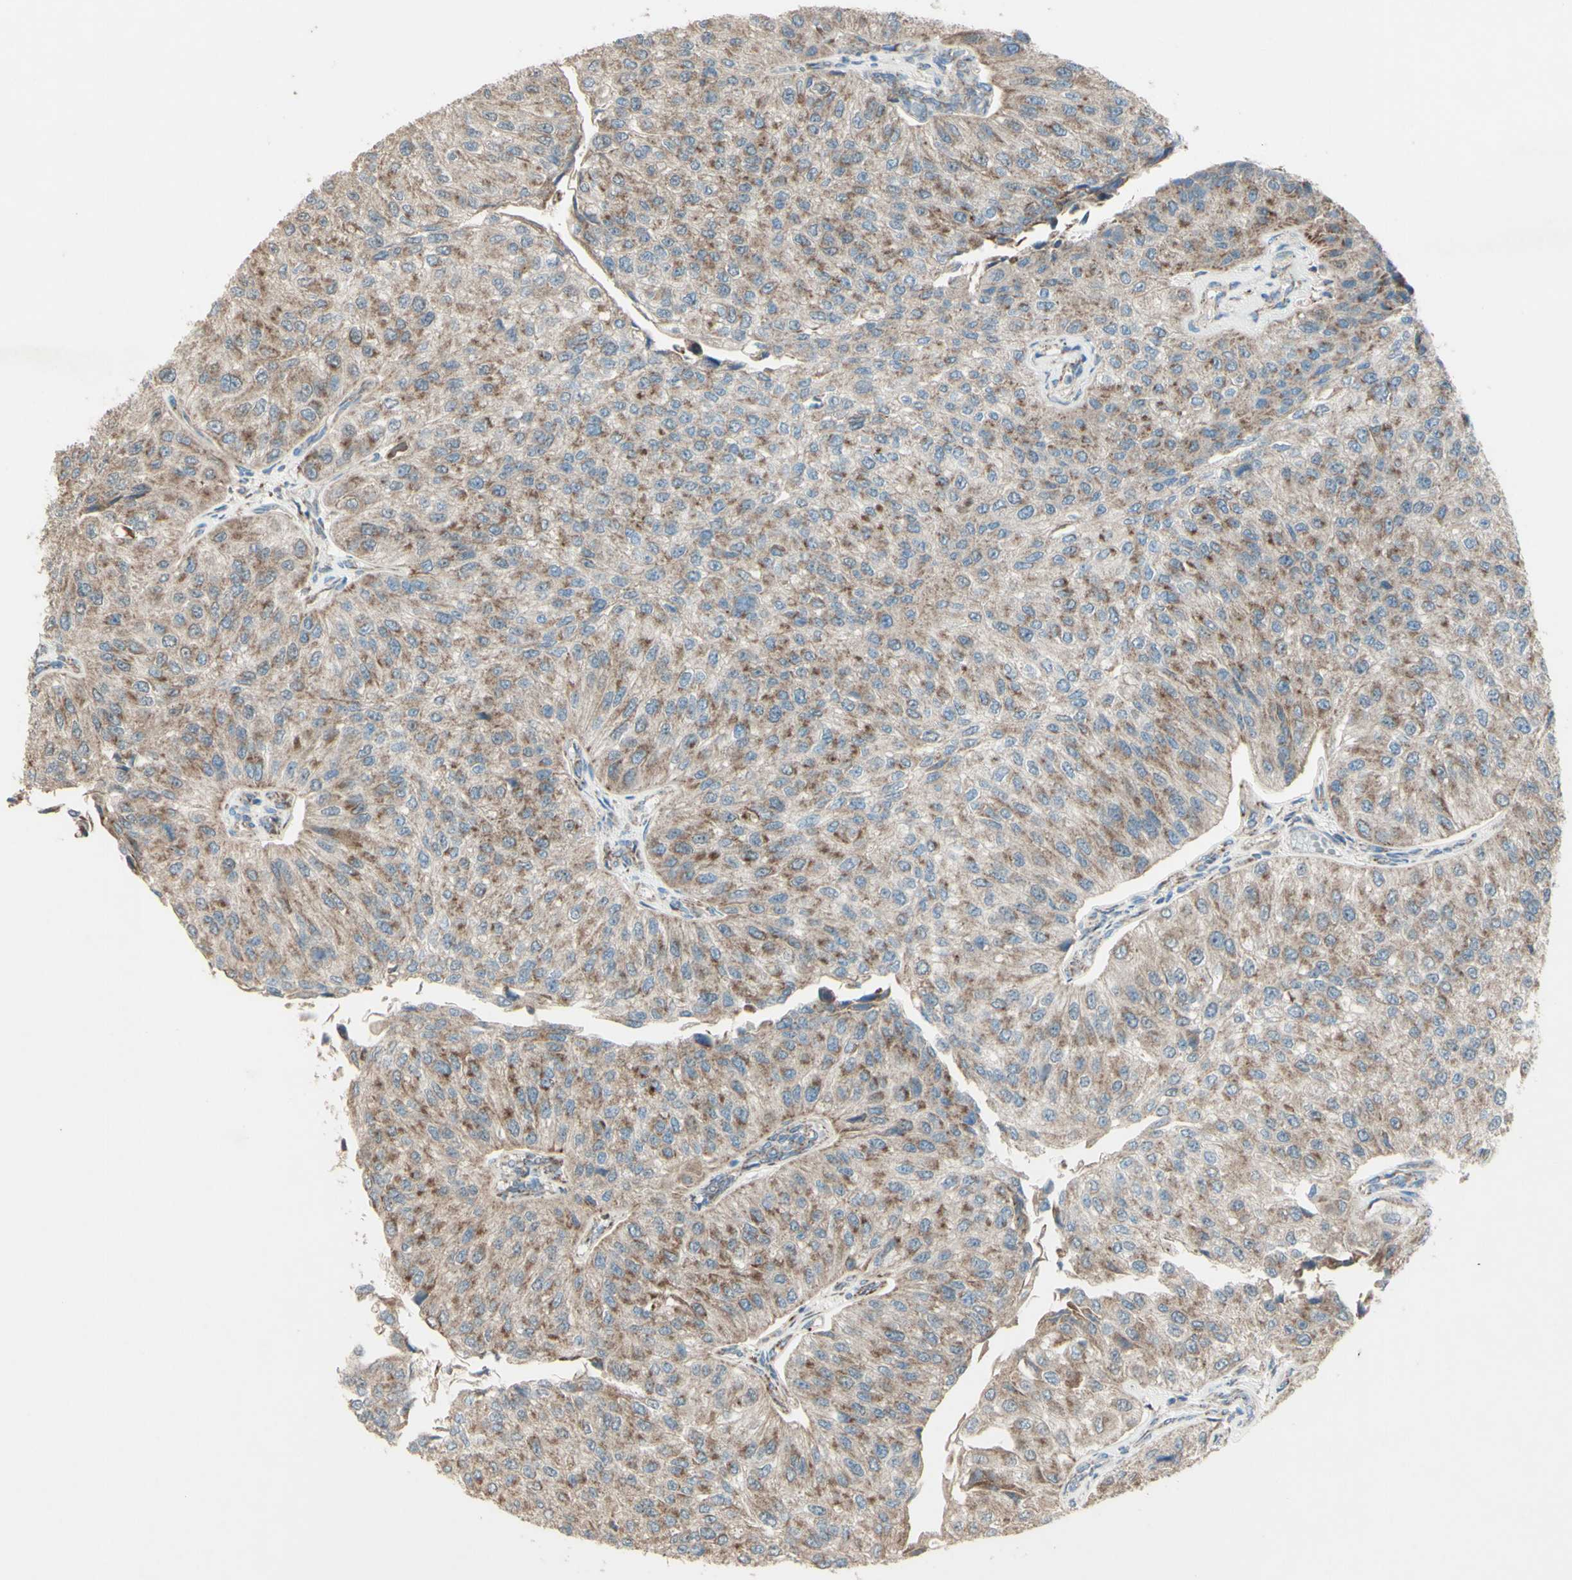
{"staining": {"intensity": "moderate", "quantity": ">75%", "location": "cytoplasmic/membranous"}, "tissue": "urothelial cancer", "cell_type": "Tumor cells", "image_type": "cancer", "snomed": [{"axis": "morphology", "description": "Urothelial carcinoma, High grade"}, {"axis": "topography", "description": "Kidney"}, {"axis": "topography", "description": "Urinary bladder"}], "caption": "A photomicrograph of urothelial cancer stained for a protein reveals moderate cytoplasmic/membranous brown staining in tumor cells. Using DAB (brown) and hematoxylin (blue) stains, captured at high magnification using brightfield microscopy.", "gene": "RHOT1", "patient": {"sex": "male", "age": 77}}